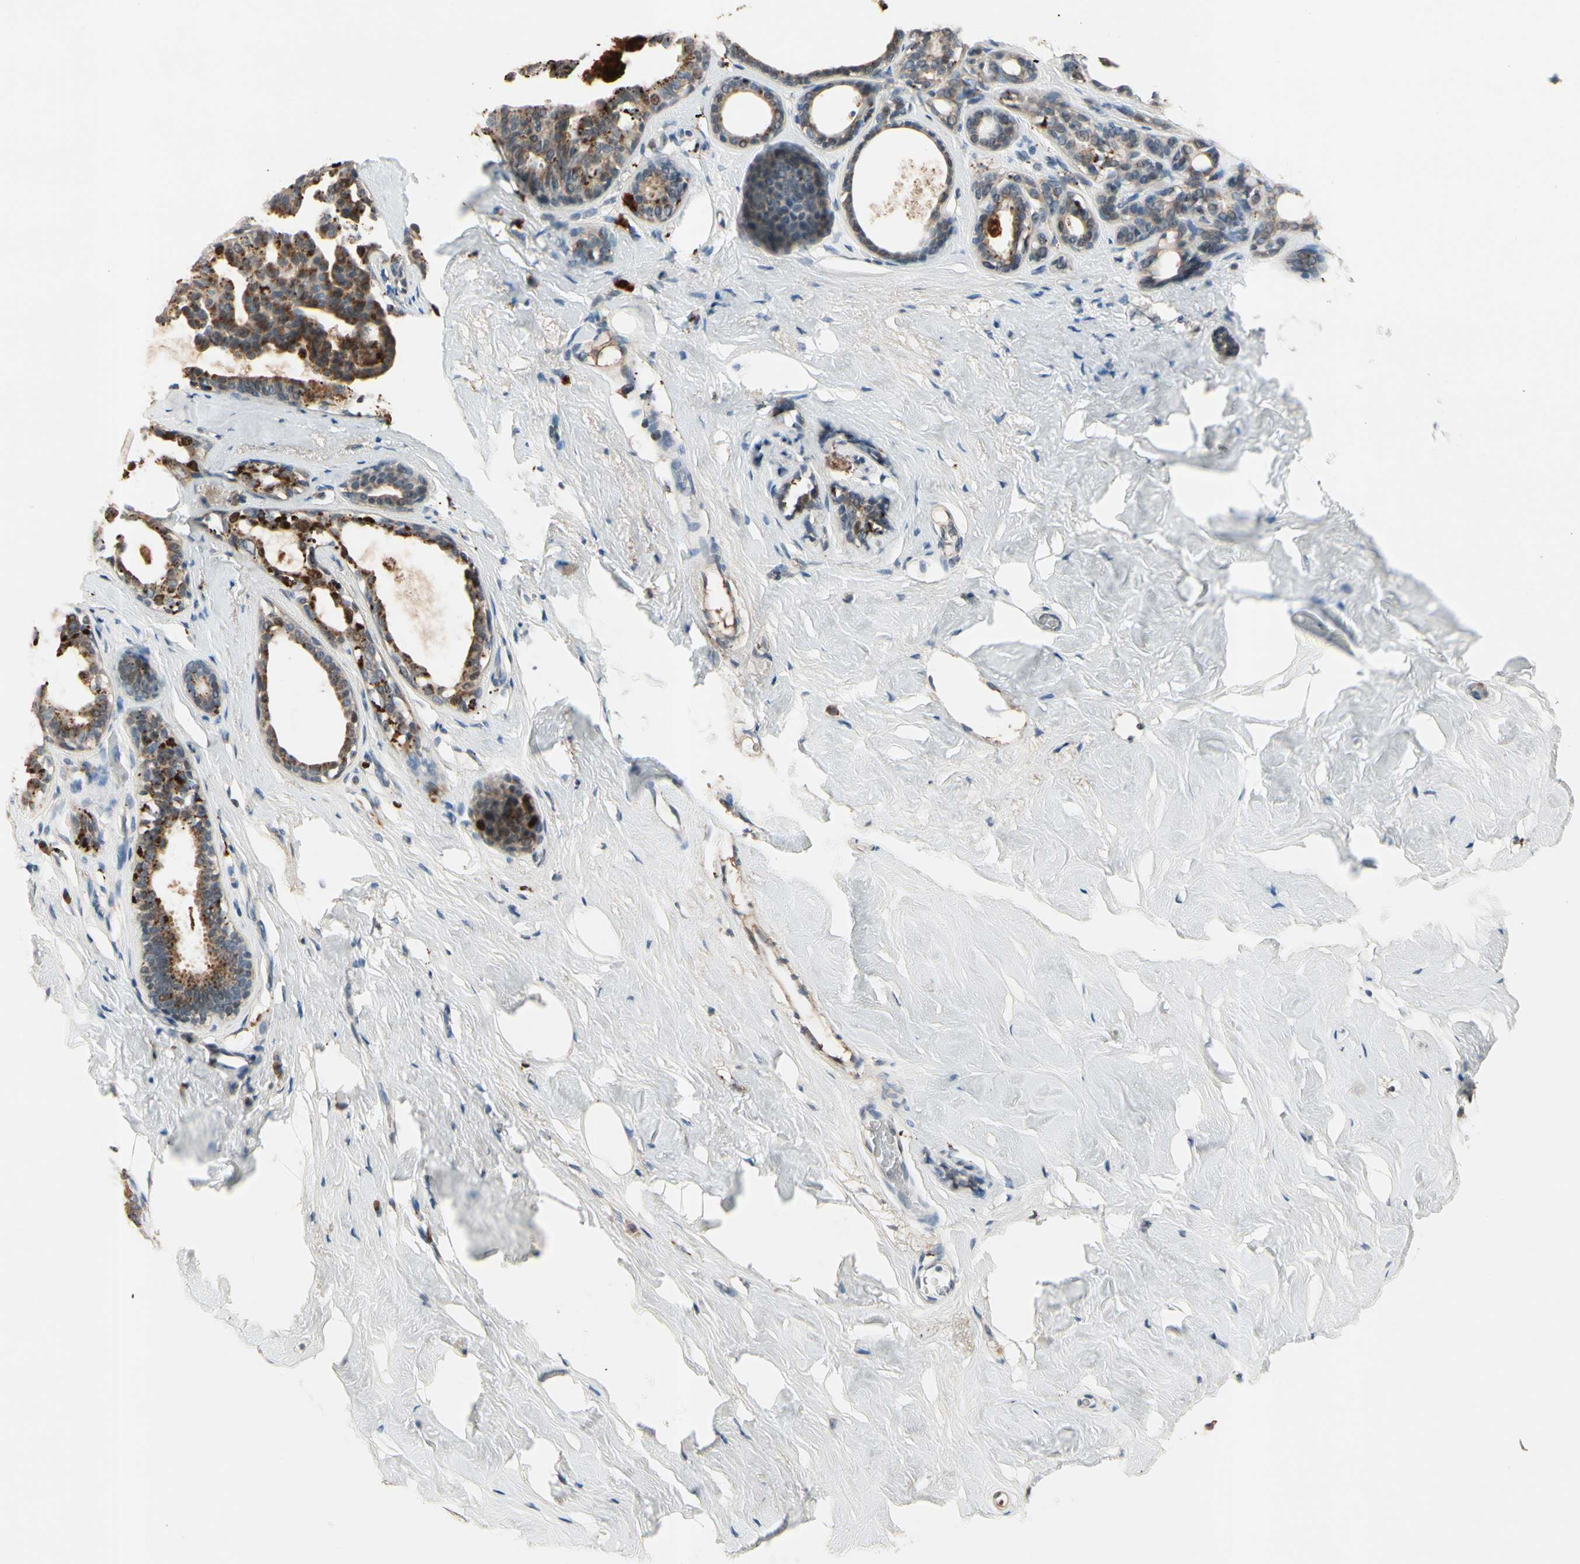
{"staining": {"intensity": "negative", "quantity": "none", "location": "none"}, "tissue": "breast", "cell_type": "Adipocytes", "image_type": "normal", "snomed": [{"axis": "morphology", "description": "Normal tissue, NOS"}, {"axis": "topography", "description": "Breast"}], "caption": "The histopathology image reveals no staining of adipocytes in unremarkable breast.", "gene": "ZKSCAN3", "patient": {"sex": "female", "age": 75}}